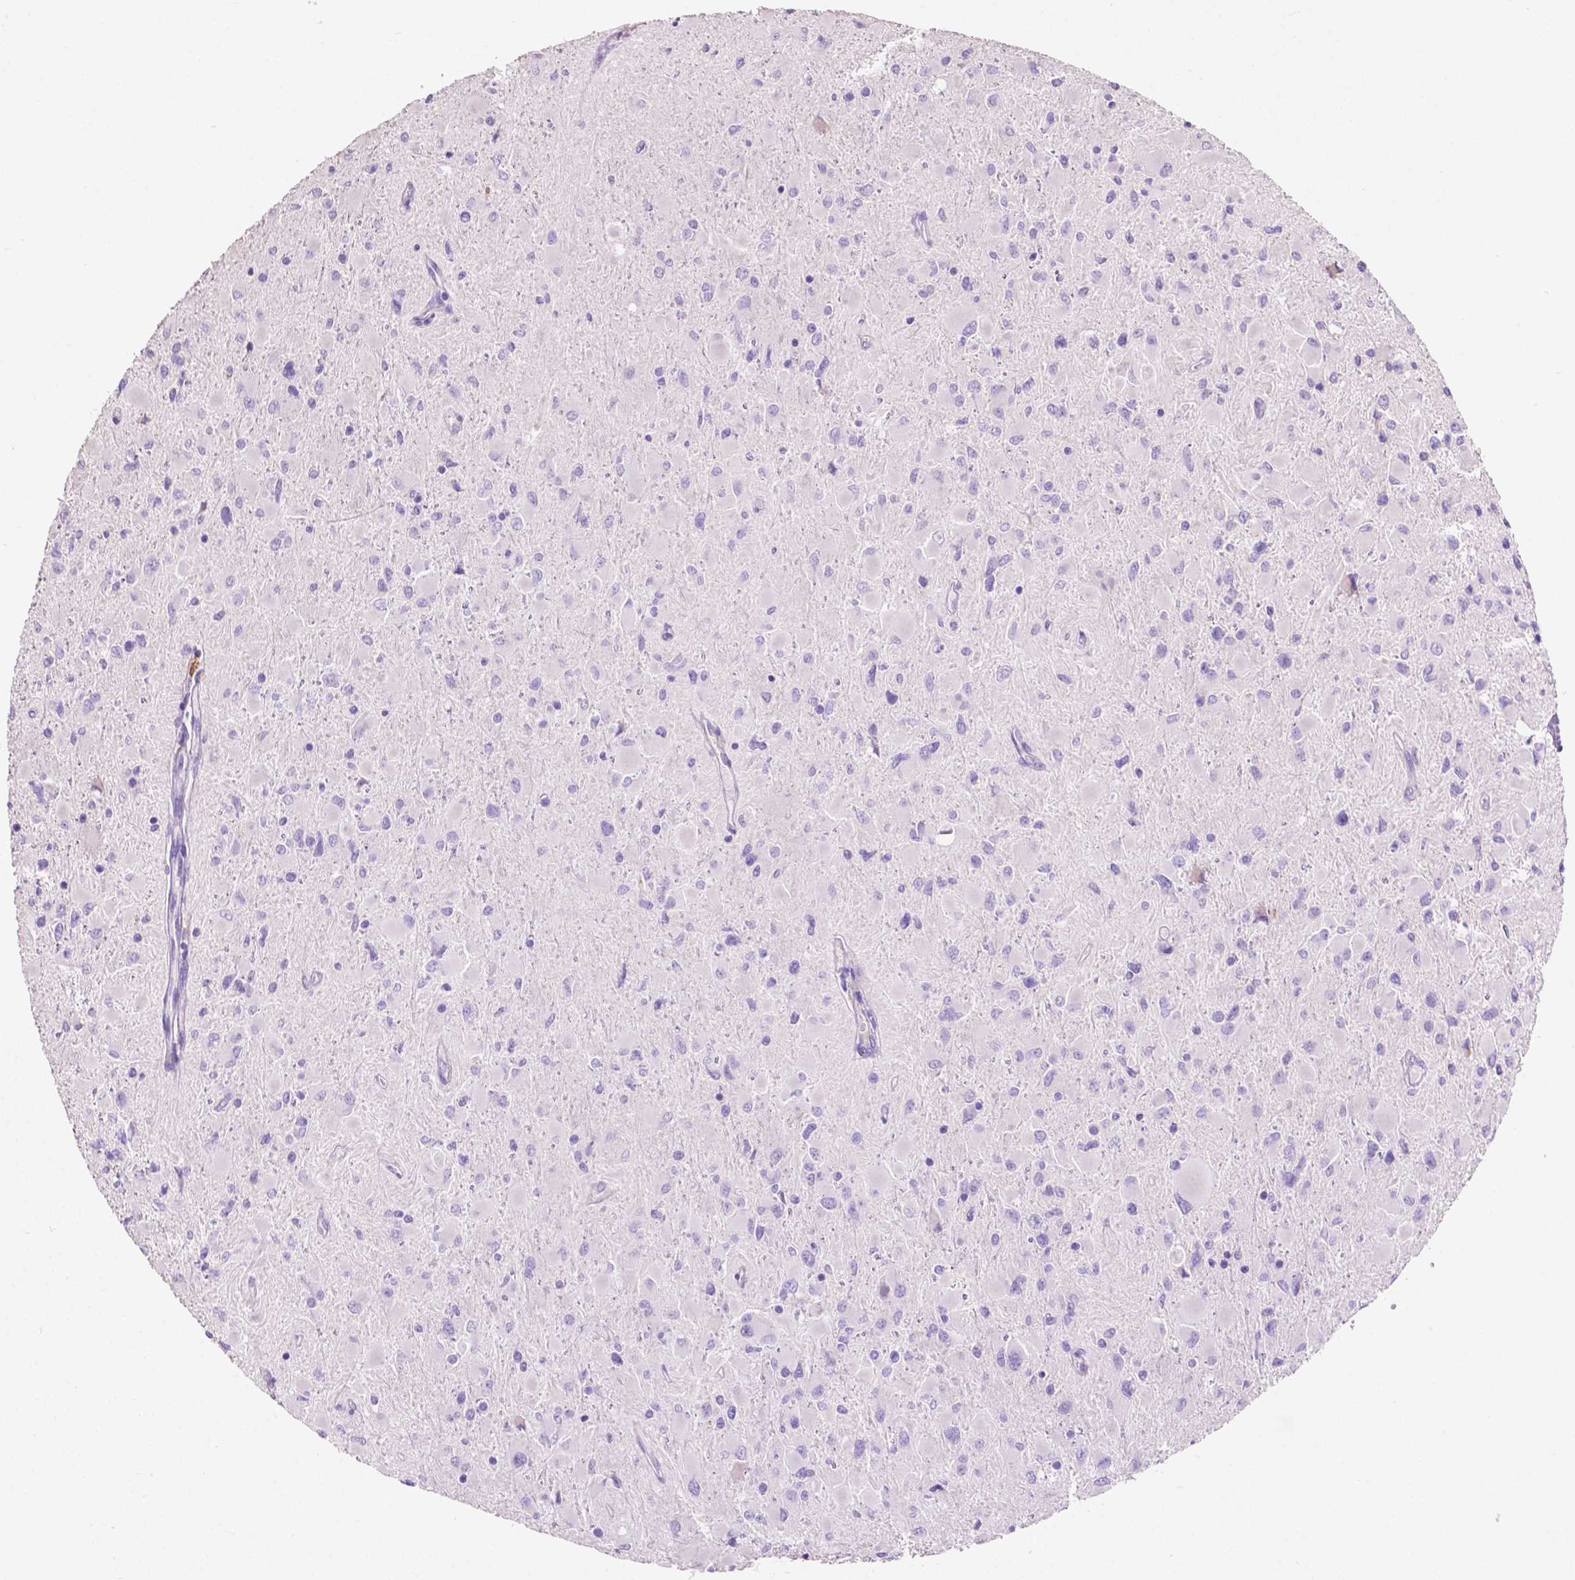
{"staining": {"intensity": "negative", "quantity": "none", "location": "none"}, "tissue": "glioma", "cell_type": "Tumor cells", "image_type": "cancer", "snomed": [{"axis": "morphology", "description": "Glioma, malignant, High grade"}, {"axis": "topography", "description": "Cerebral cortex"}], "caption": "The image demonstrates no significant expression in tumor cells of malignant high-grade glioma. (Brightfield microscopy of DAB (3,3'-diaminobenzidine) immunohistochemistry at high magnification).", "gene": "CLDN17", "patient": {"sex": "female", "age": 36}}